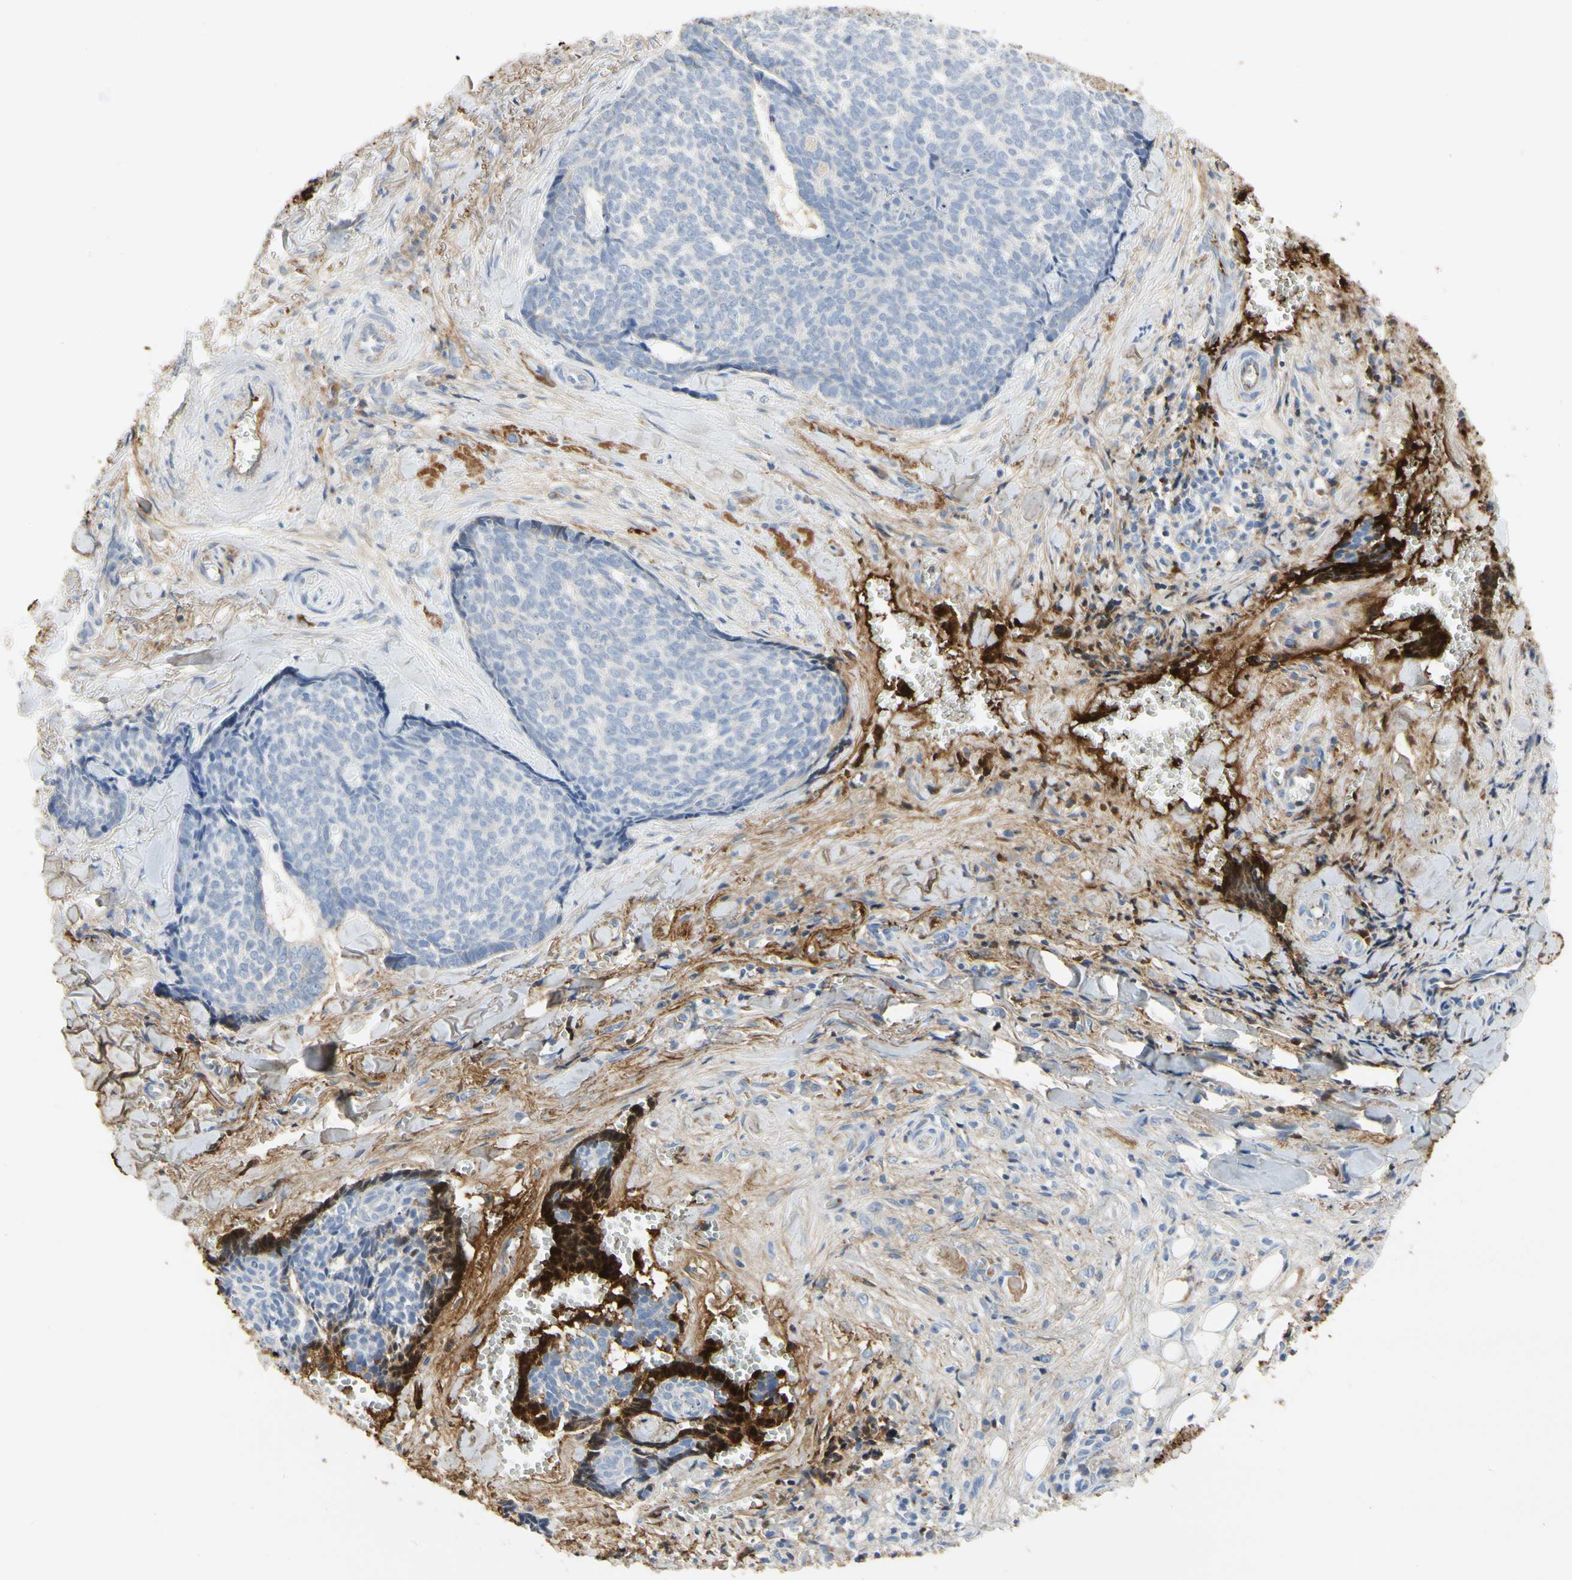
{"staining": {"intensity": "negative", "quantity": "none", "location": "none"}, "tissue": "skin cancer", "cell_type": "Tumor cells", "image_type": "cancer", "snomed": [{"axis": "morphology", "description": "Basal cell carcinoma"}, {"axis": "topography", "description": "Skin"}], "caption": "This photomicrograph is of skin cancer (basal cell carcinoma) stained with immunohistochemistry to label a protein in brown with the nuclei are counter-stained blue. There is no expression in tumor cells. The staining was performed using DAB to visualize the protein expression in brown, while the nuclei were stained in blue with hematoxylin (Magnification: 20x).", "gene": "FGB", "patient": {"sex": "male", "age": 84}}